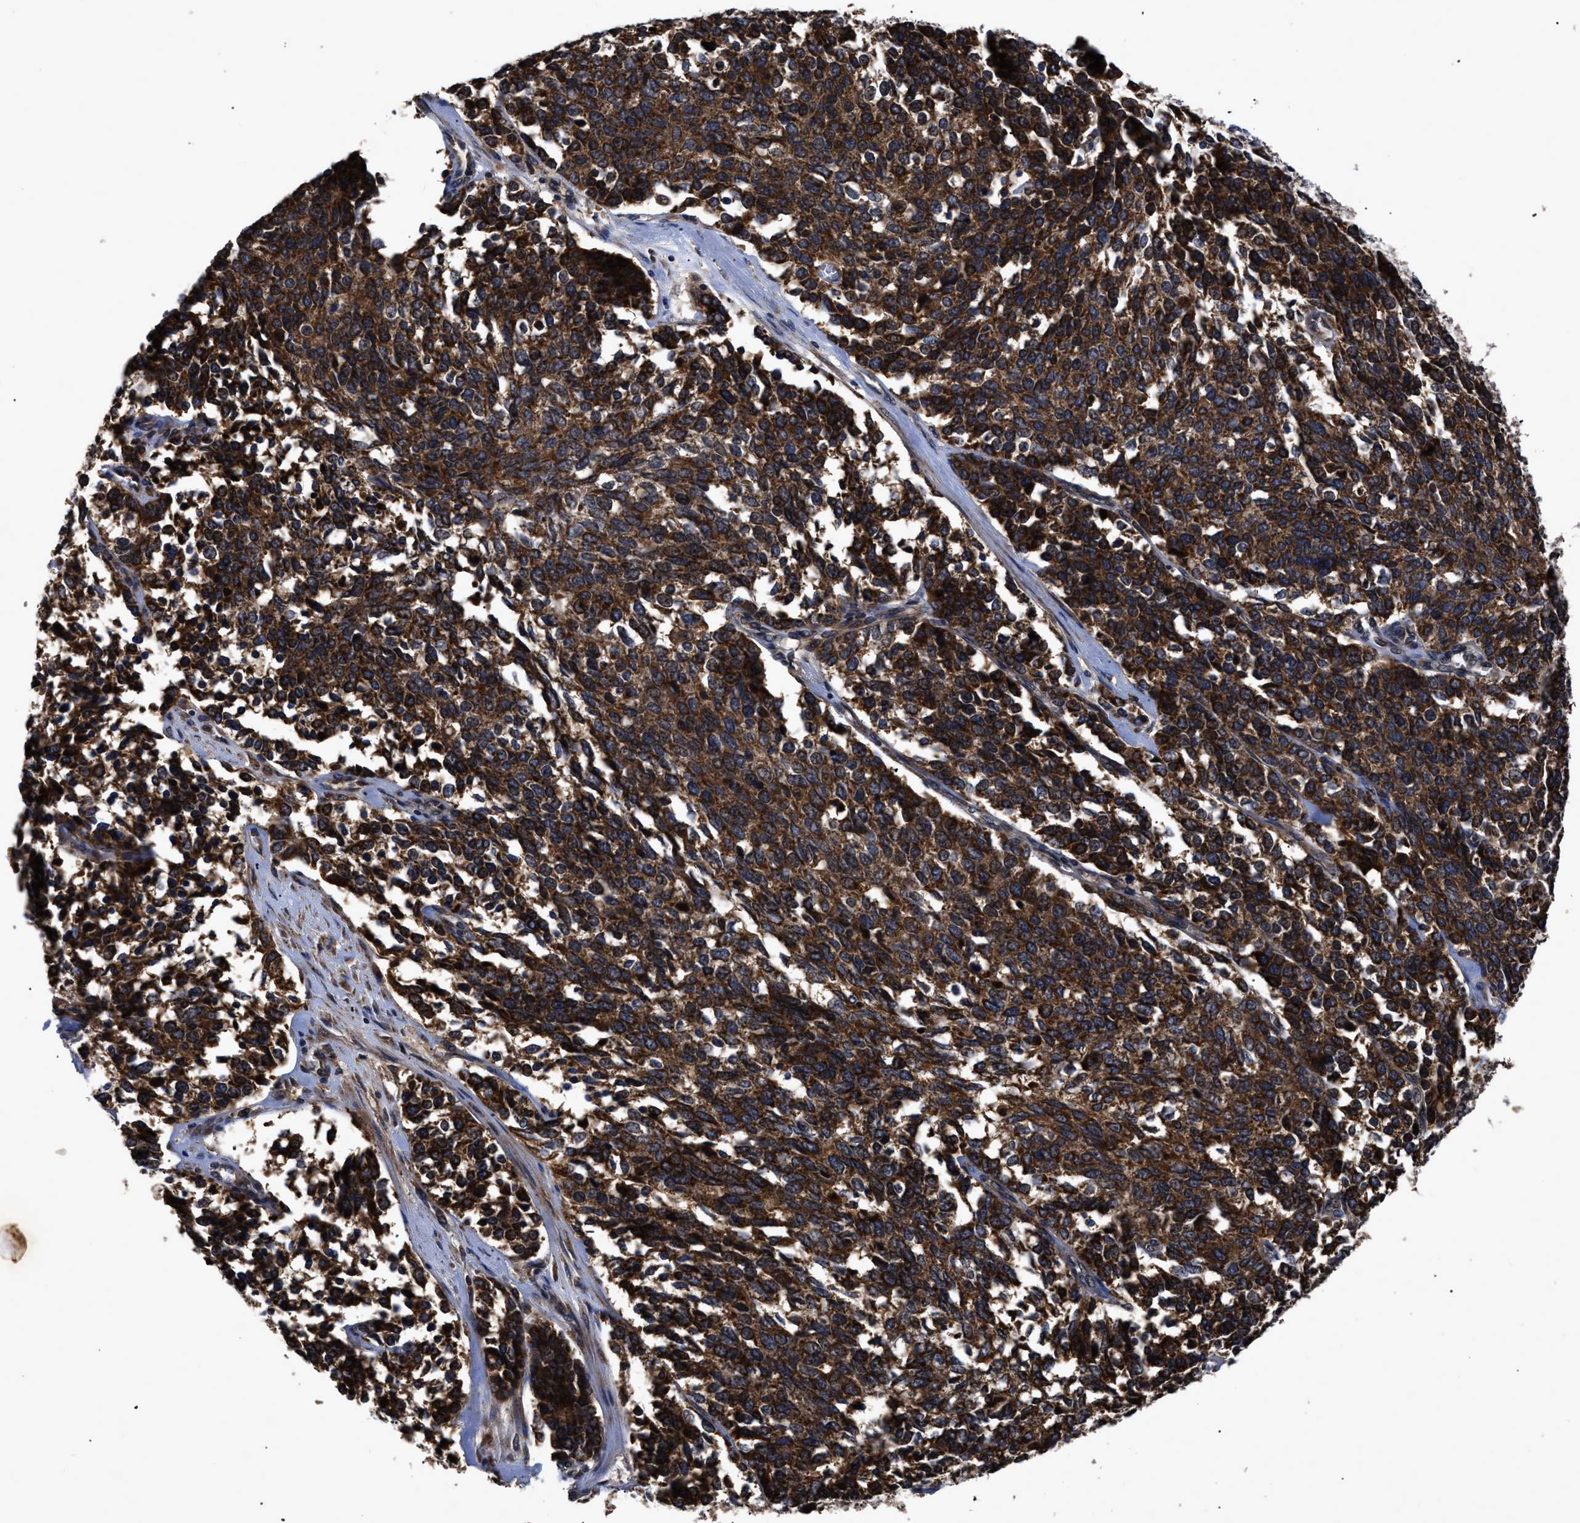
{"staining": {"intensity": "strong", "quantity": ">75%", "location": "cytoplasmic/membranous"}, "tissue": "ovarian cancer", "cell_type": "Tumor cells", "image_type": "cancer", "snomed": [{"axis": "morphology", "description": "Cystadenocarcinoma, serous, NOS"}, {"axis": "topography", "description": "Ovary"}], "caption": "Human ovarian cancer stained for a protein (brown) demonstrates strong cytoplasmic/membranous positive staining in approximately >75% of tumor cells.", "gene": "LRRC3", "patient": {"sex": "female", "age": 44}}